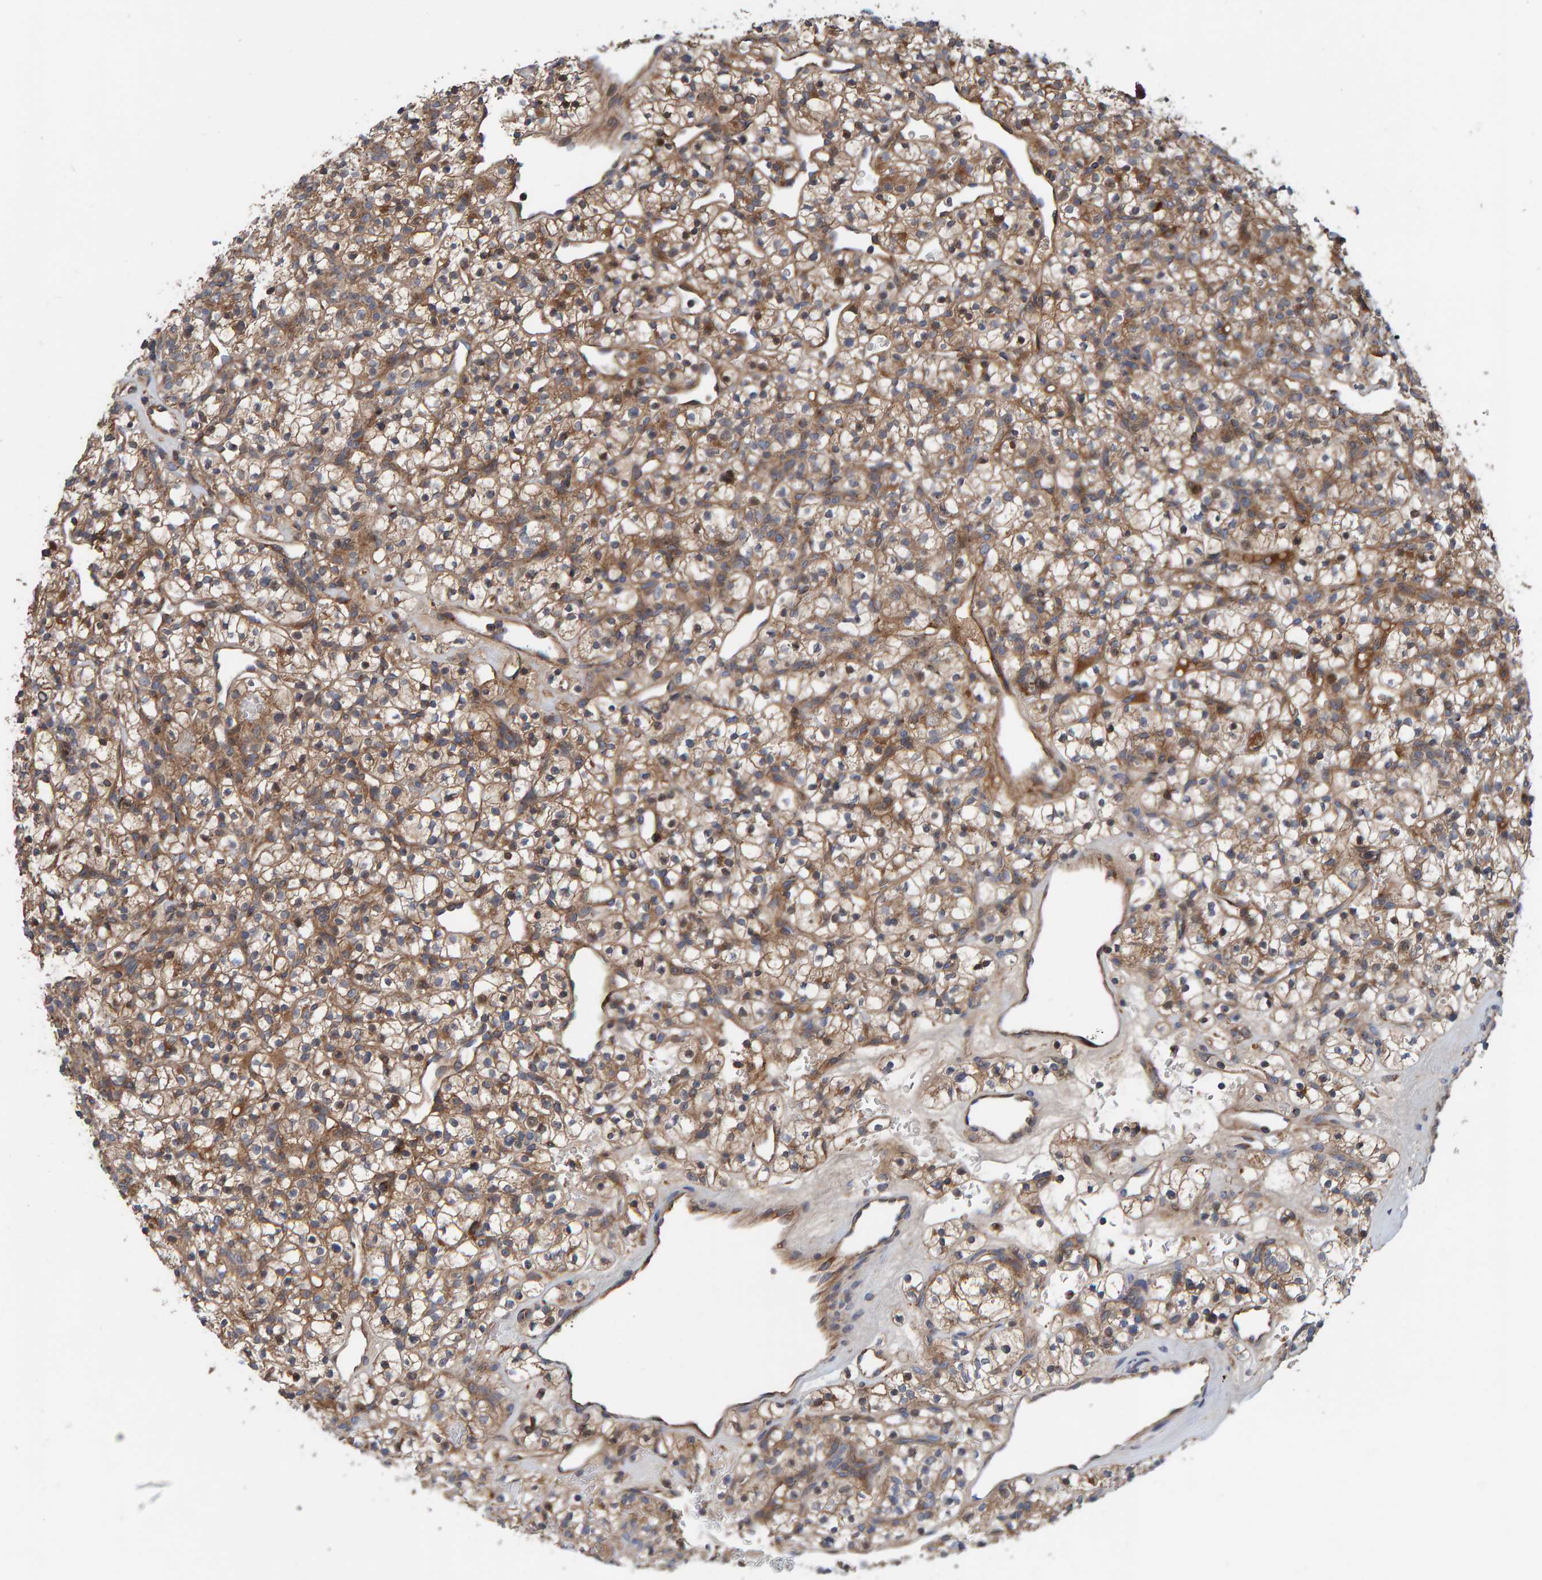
{"staining": {"intensity": "moderate", "quantity": ">75%", "location": "cytoplasmic/membranous"}, "tissue": "renal cancer", "cell_type": "Tumor cells", "image_type": "cancer", "snomed": [{"axis": "morphology", "description": "Adenocarcinoma, NOS"}, {"axis": "topography", "description": "Kidney"}], "caption": "The photomicrograph shows a brown stain indicating the presence of a protein in the cytoplasmic/membranous of tumor cells in renal cancer (adenocarcinoma). (brown staining indicates protein expression, while blue staining denotes nuclei).", "gene": "KIAA0753", "patient": {"sex": "female", "age": 57}}